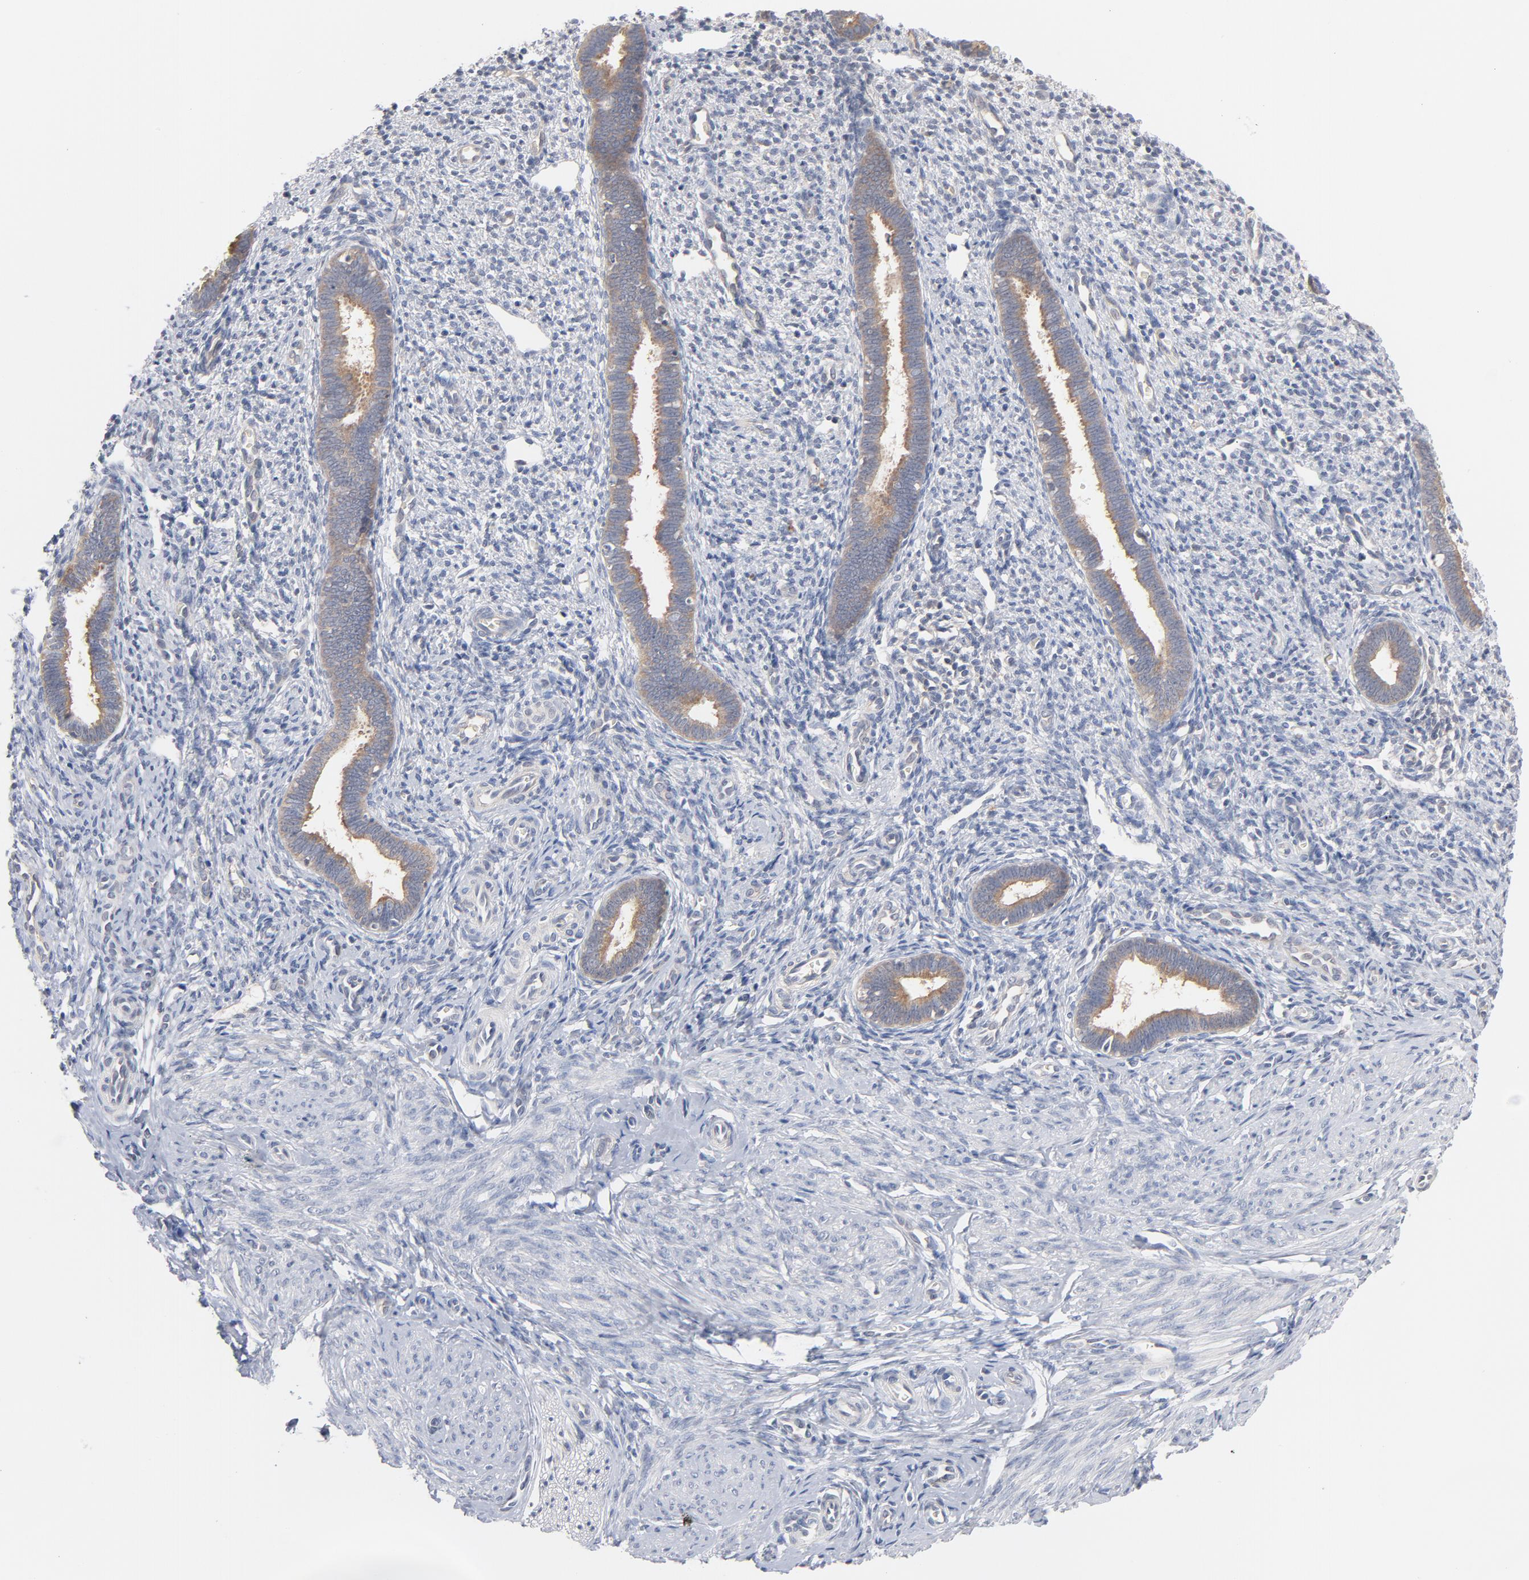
{"staining": {"intensity": "negative", "quantity": "none", "location": "none"}, "tissue": "endometrium", "cell_type": "Cells in endometrial stroma", "image_type": "normal", "snomed": [{"axis": "morphology", "description": "Normal tissue, NOS"}, {"axis": "topography", "description": "Endometrium"}], "caption": "This image is of unremarkable endometrium stained with immunohistochemistry to label a protein in brown with the nuclei are counter-stained blue. There is no expression in cells in endometrial stroma.", "gene": "UBL4A", "patient": {"sex": "female", "age": 27}}